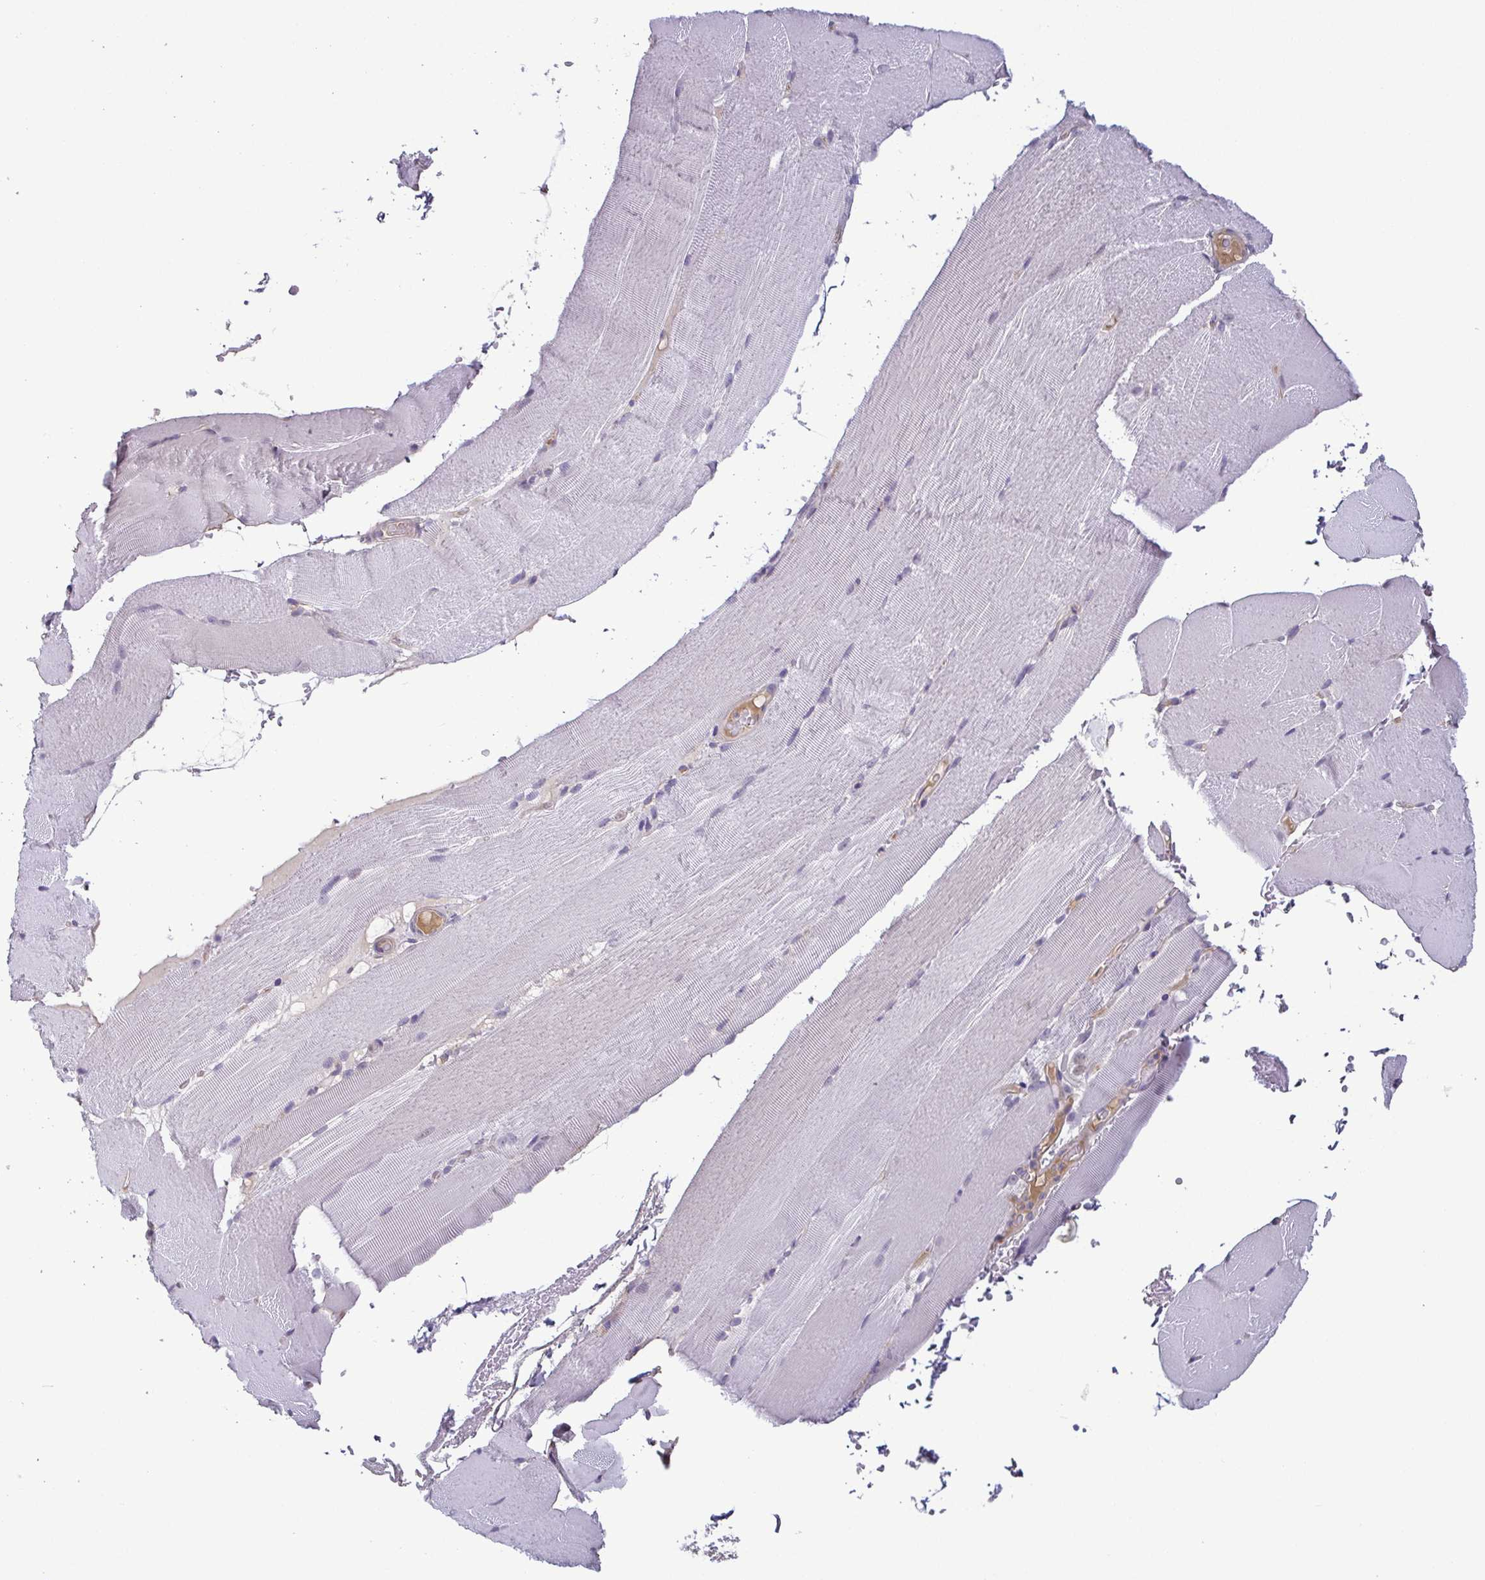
{"staining": {"intensity": "negative", "quantity": "none", "location": "none"}, "tissue": "skeletal muscle", "cell_type": "Myocytes", "image_type": "normal", "snomed": [{"axis": "morphology", "description": "Normal tissue, NOS"}, {"axis": "topography", "description": "Skeletal muscle"}], "caption": "This is an IHC photomicrograph of benign human skeletal muscle. There is no staining in myocytes.", "gene": "ECM1", "patient": {"sex": "female", "age": 37}}